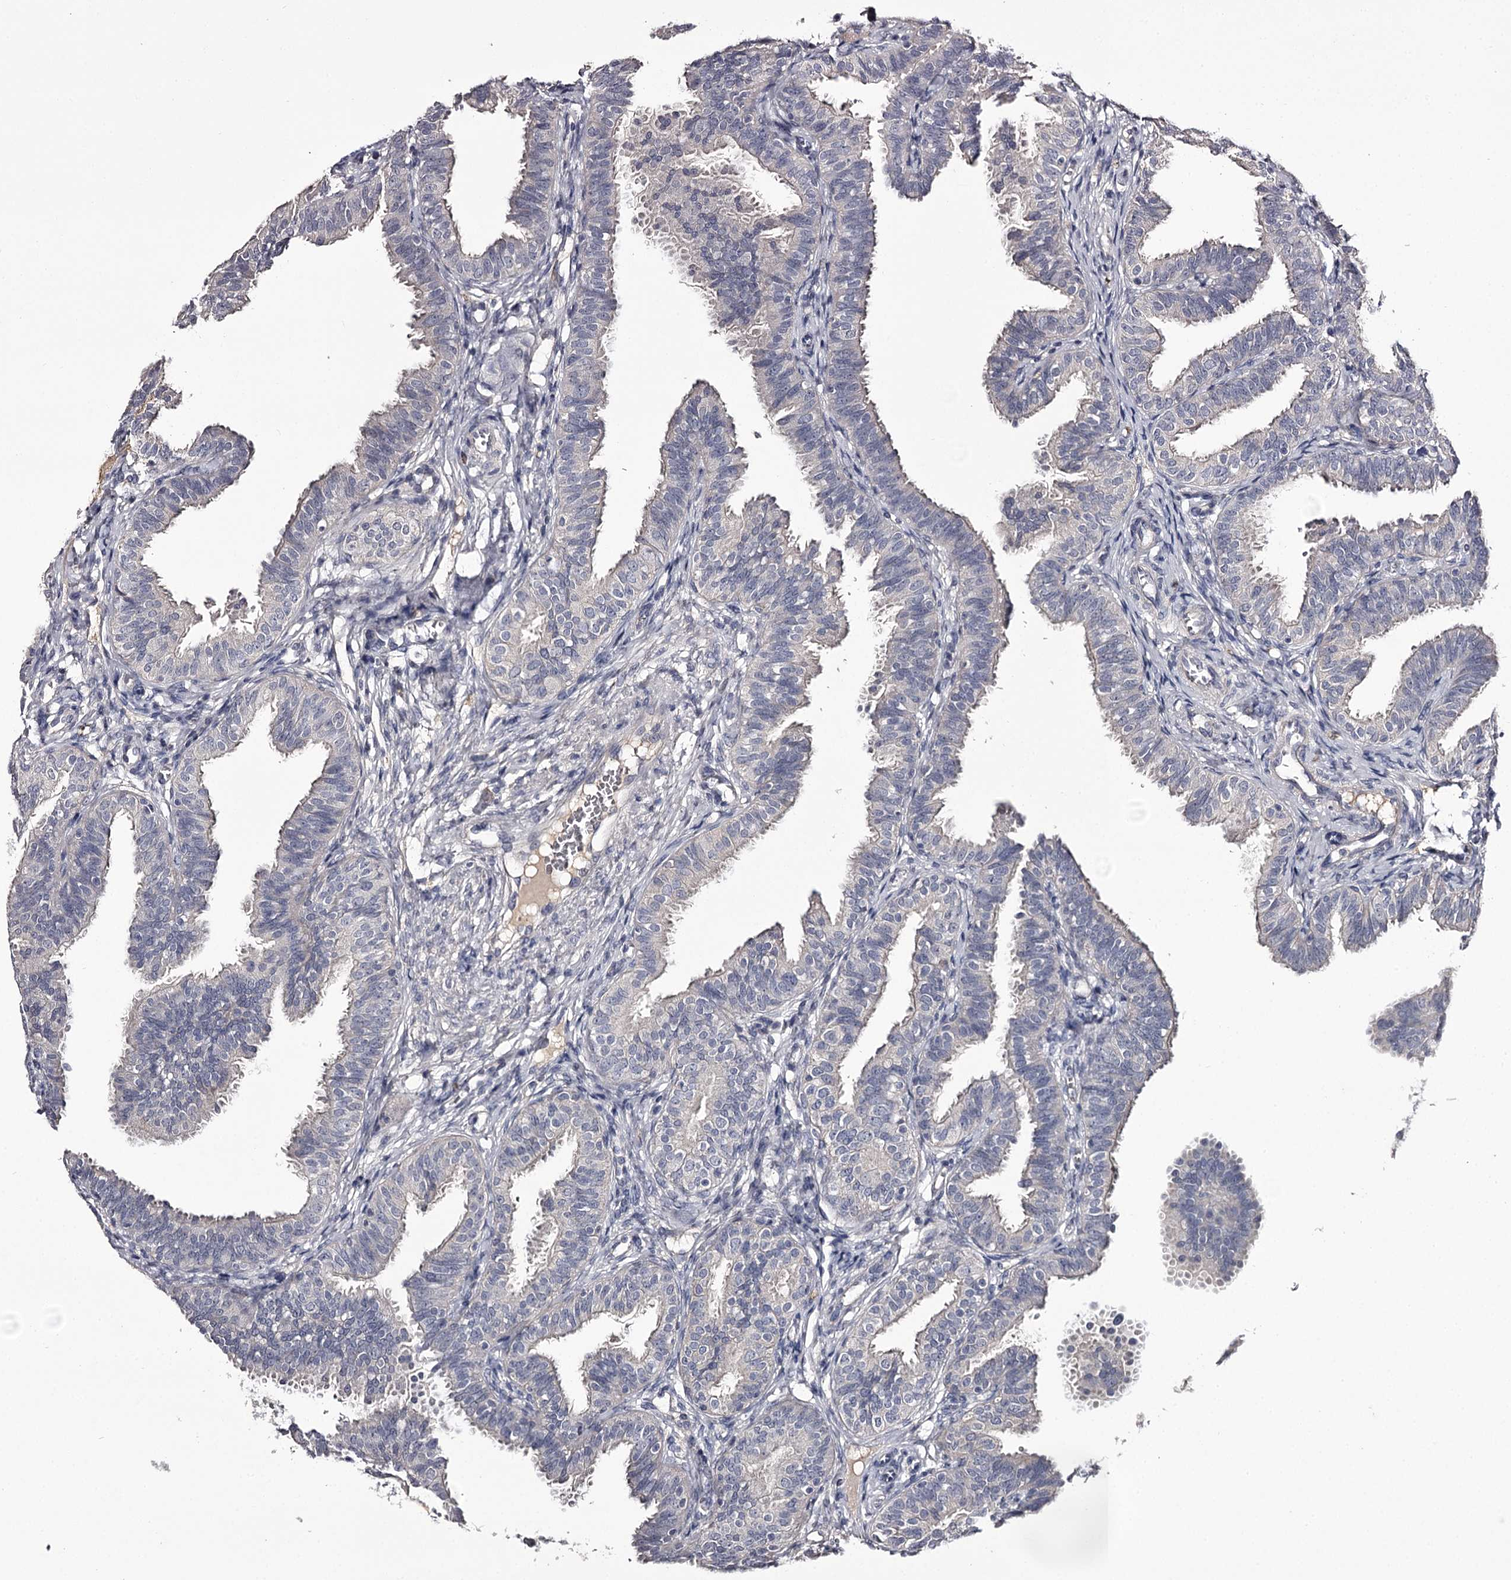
{"staining": {"intensity": "negative", "quantity": "none", "location": "none"}, "tissue": "fallopian tube", "cell_type": "Glandular cells", "image_type": "normal", "snomed": [{"axis": "morphology", "description": "Normal tissue, NOS"}, {"axis": "topography", "description": "Fallopian tube"}], "caption": "IHC of benign fallopian tube exhibits no staining in glandular cells.", "gene": "PRM2", "patient": {"sex": "female", "age": 35}}